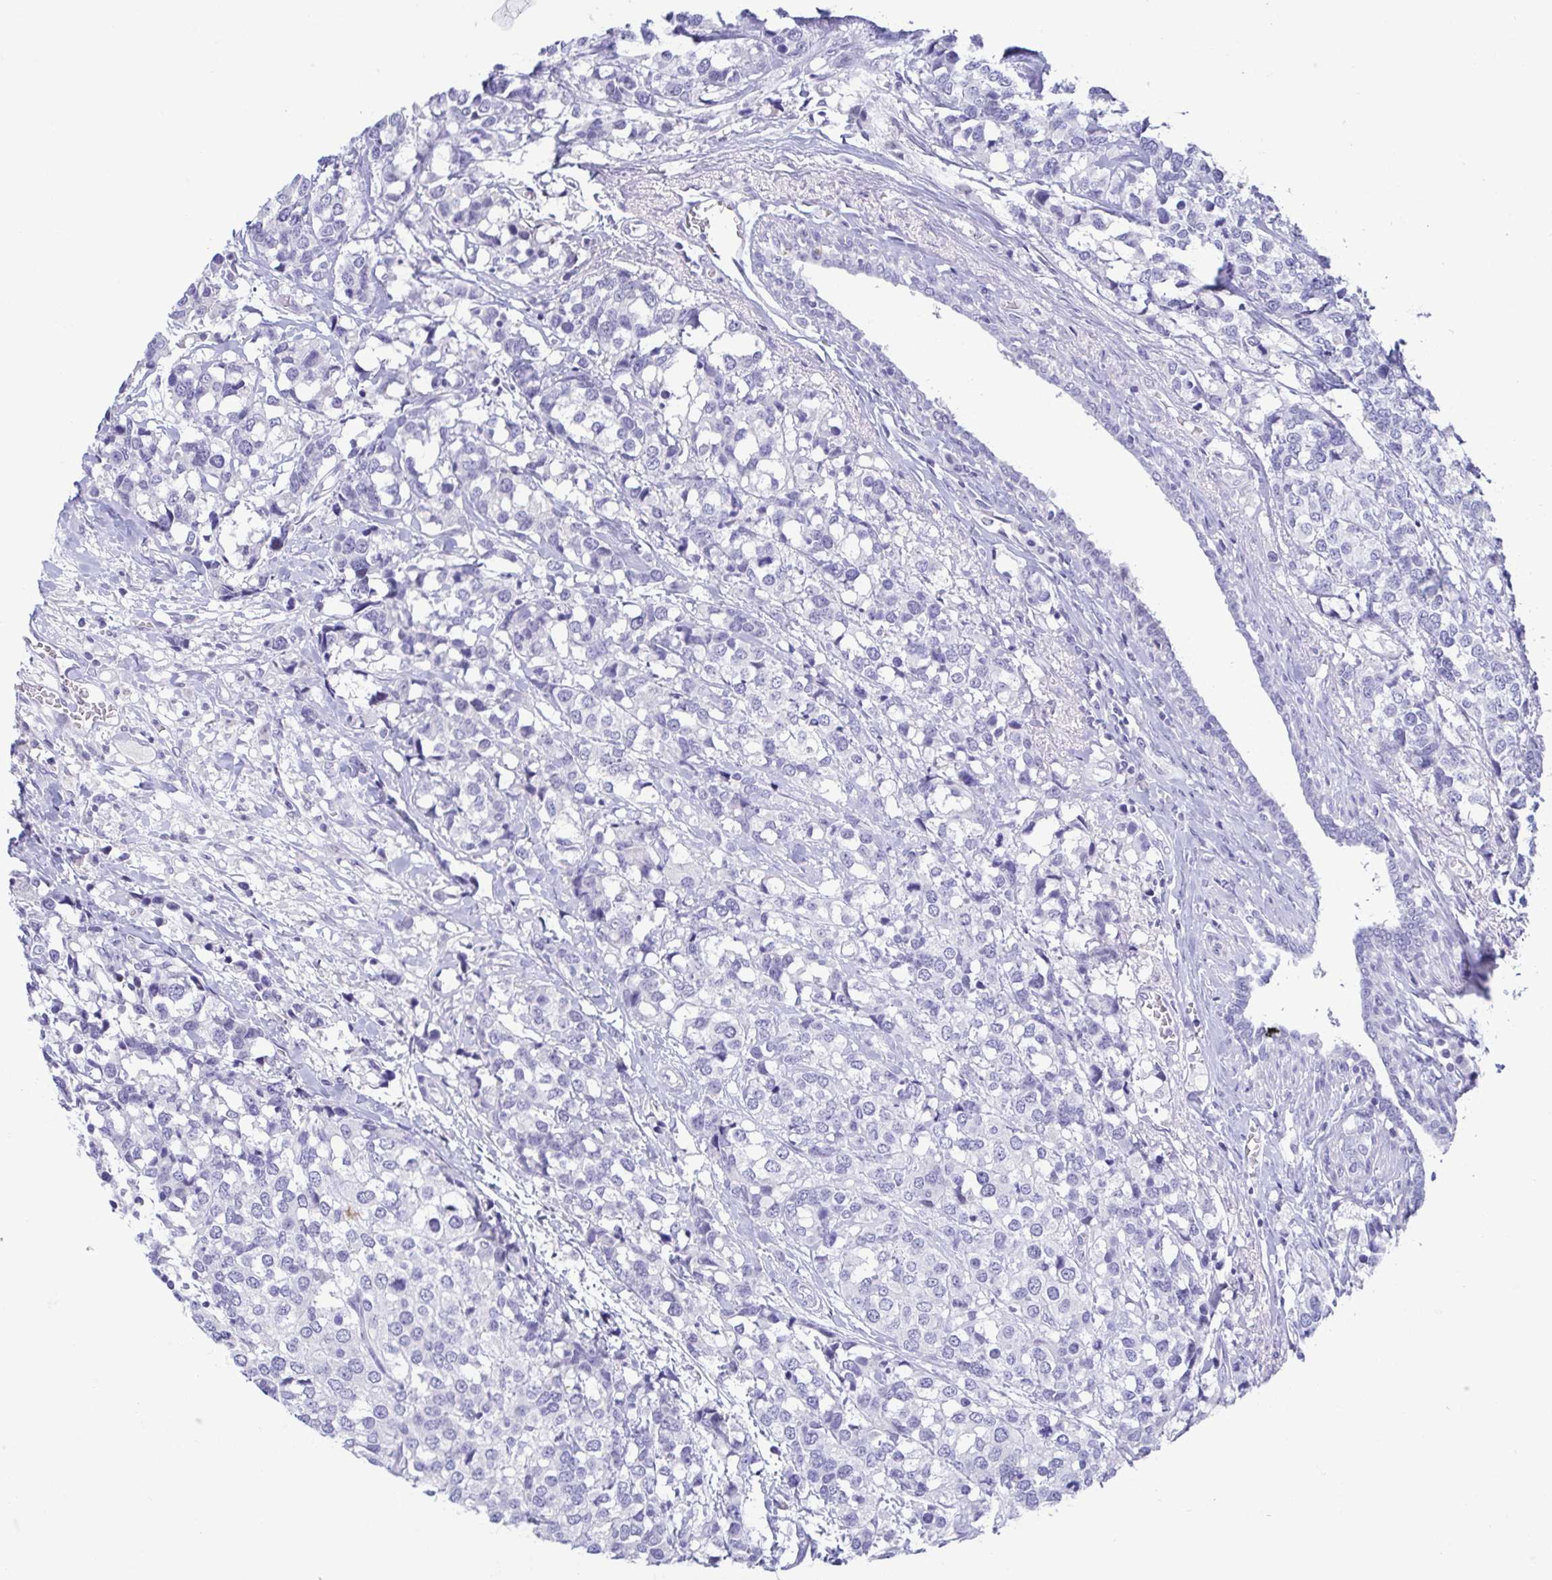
{"staining": {"intensity": "negative", "quantity": "none", "location": "none"}, "tissue": "breast cancer", "cell_type": "Tumor cells", "image_type": "cancer", "snomed": [{"axis": "morphology", "description": "Lobular carcinoma"}, {"axis": "topography", "description": "Breast"}], "caption": "Immunohistochemical staining of breast lobular carcinoma demonstrates no significant staining in tumor cells.", "gene": "PERM1", "patient": {"sex": "female", "age": 59}}